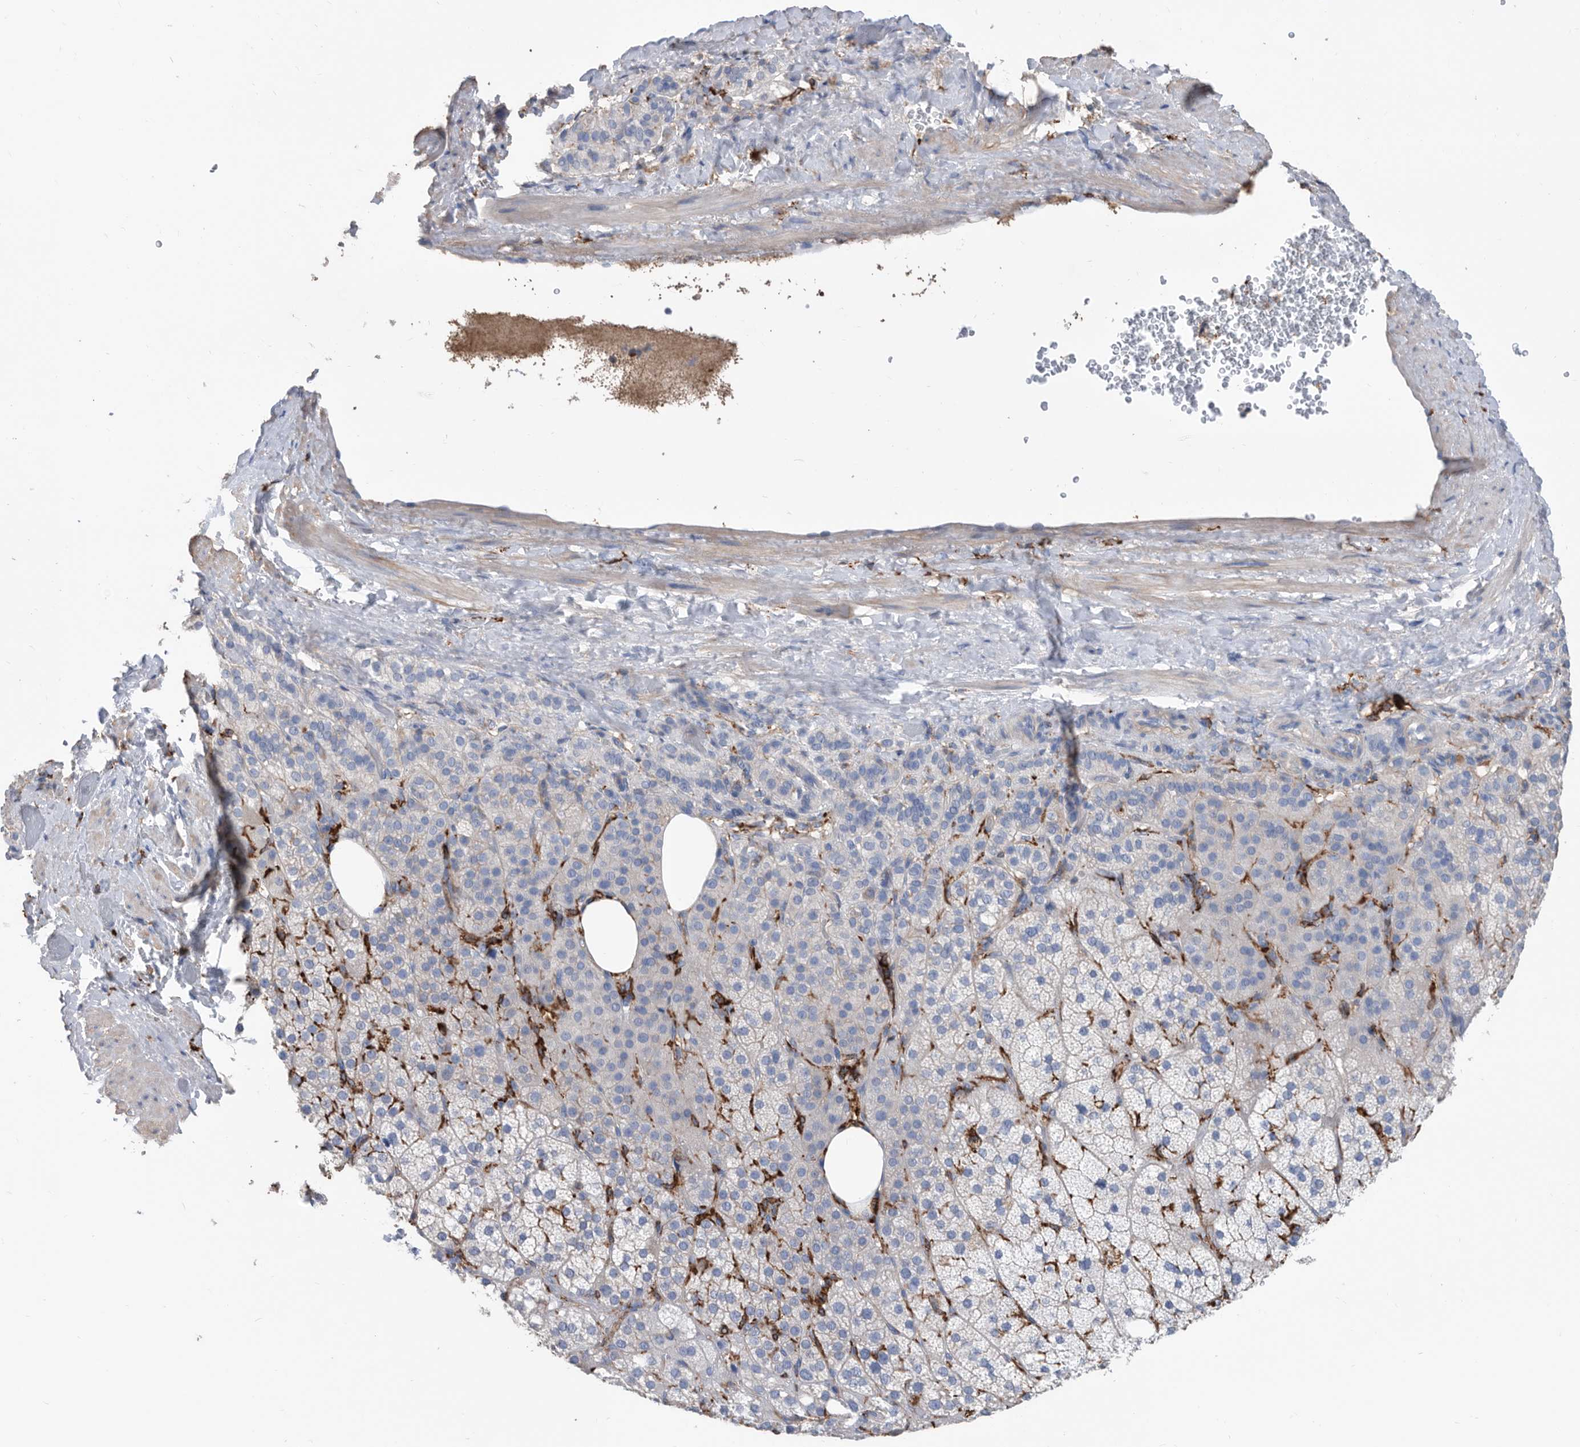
{"staining": {"intensity": "negative", "quantity": "none", "location": "none"}, "tissue": "adrenal gland", "cell_type": "Glandular cells", "image_type": "normal", "snomed": [{"axis": "morphology", "description": "Normal tissue, NOS"}, {"axis": "topography", "description": "Adrenal gland"}], "caption": "An immunohistochemistry (IHC) histopathology image of benign adrenal gland is shown. There is no staining in glandular cells of adrenal gland. The staining was performed using DAB (3,3'-diaminobenzidine) to visualize the protein expression in brown, while the nuclei were stained in blue with hematoxylin (Magnification: 20x).", "gene": "MS4A4A", "patient": {"sex": "female", "age": 59}}